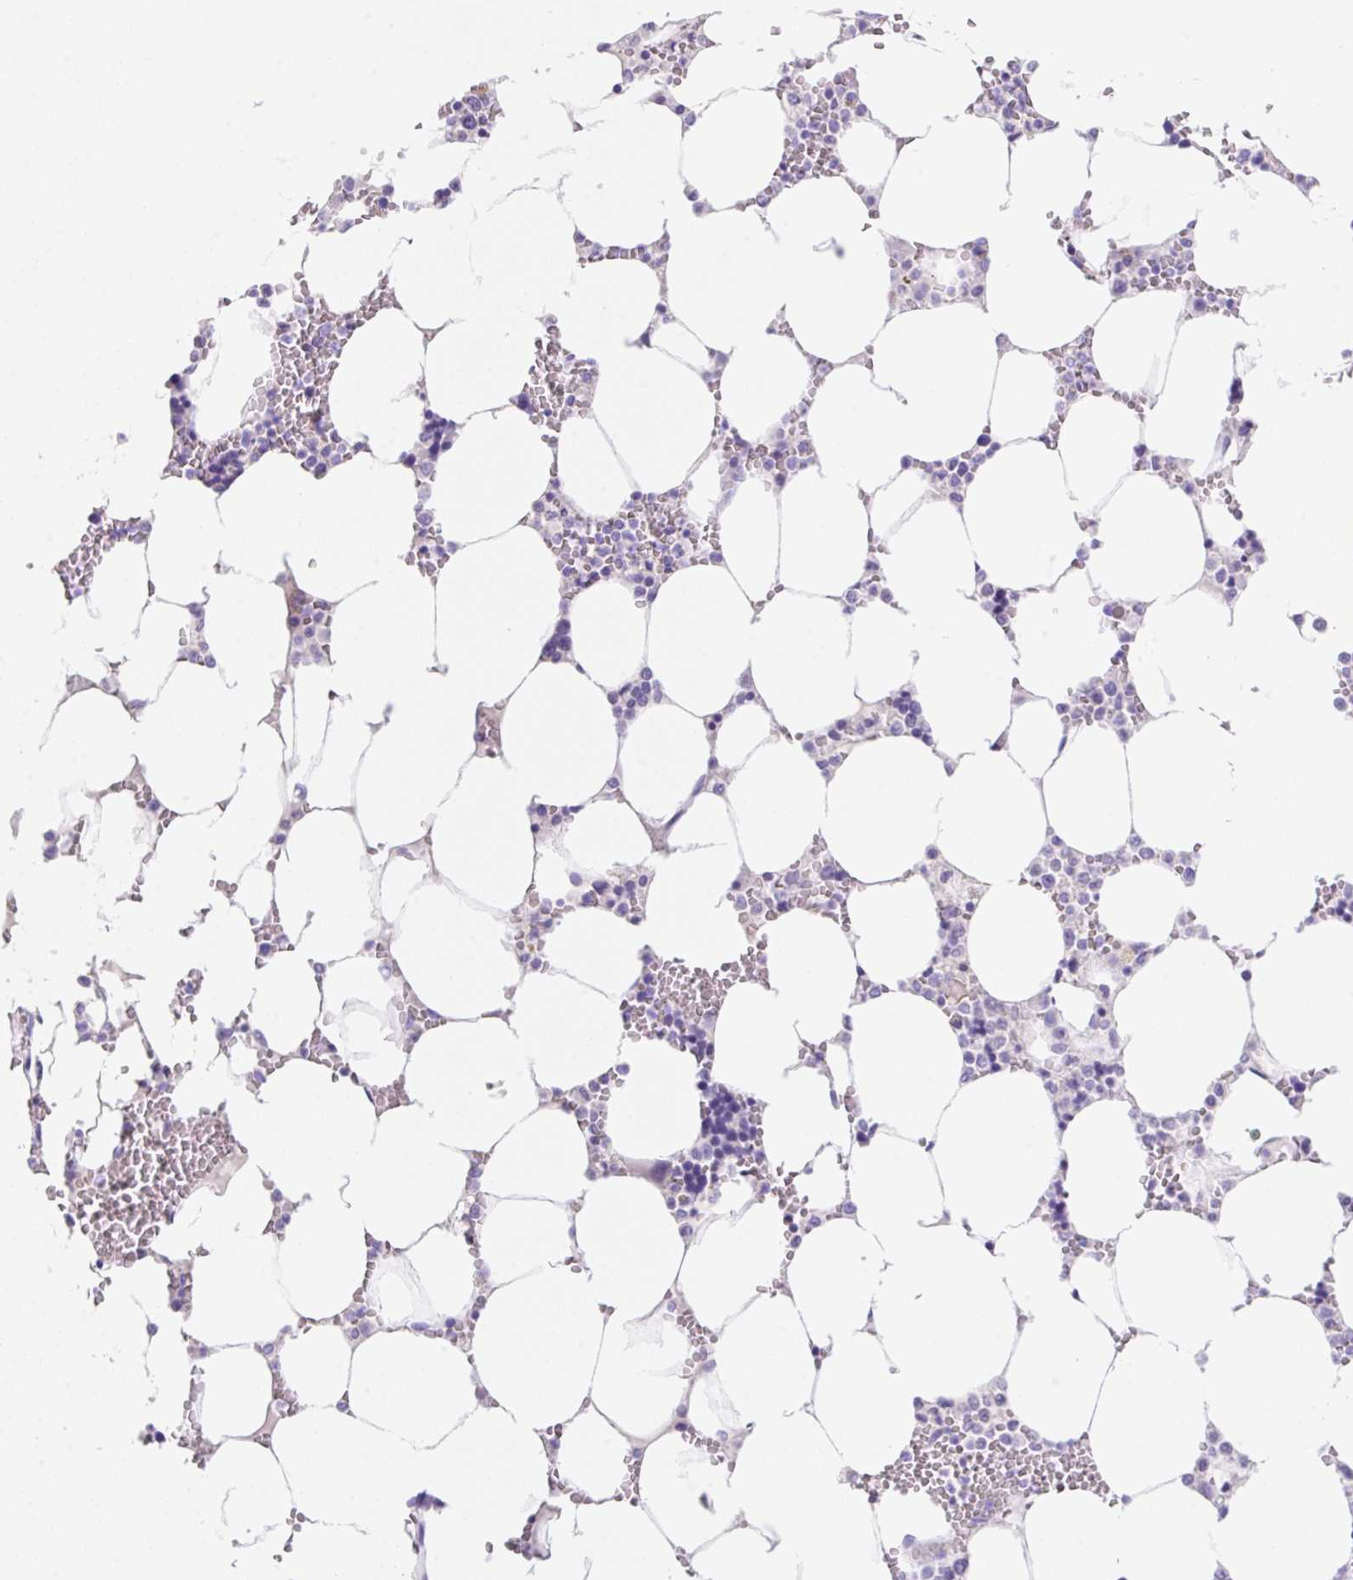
{"staining": {"intensity": "negative", "quantity": "none", "location": "none"}, "tissue": "bone marrow", "cell_type": "Hematopoietic cells", "image_type": "normal", "snomed": [{"axis": "morphology", "description": "Normal tissue, NOS"}, {"axis": "topography", "description": "Bone marrow"}], "caption": "IHC of normal human bone marrow demonstrates no positivity in hematopoietic cells.", "gene": "KLK8", "patient": {"sex": "male", "age": 64}}